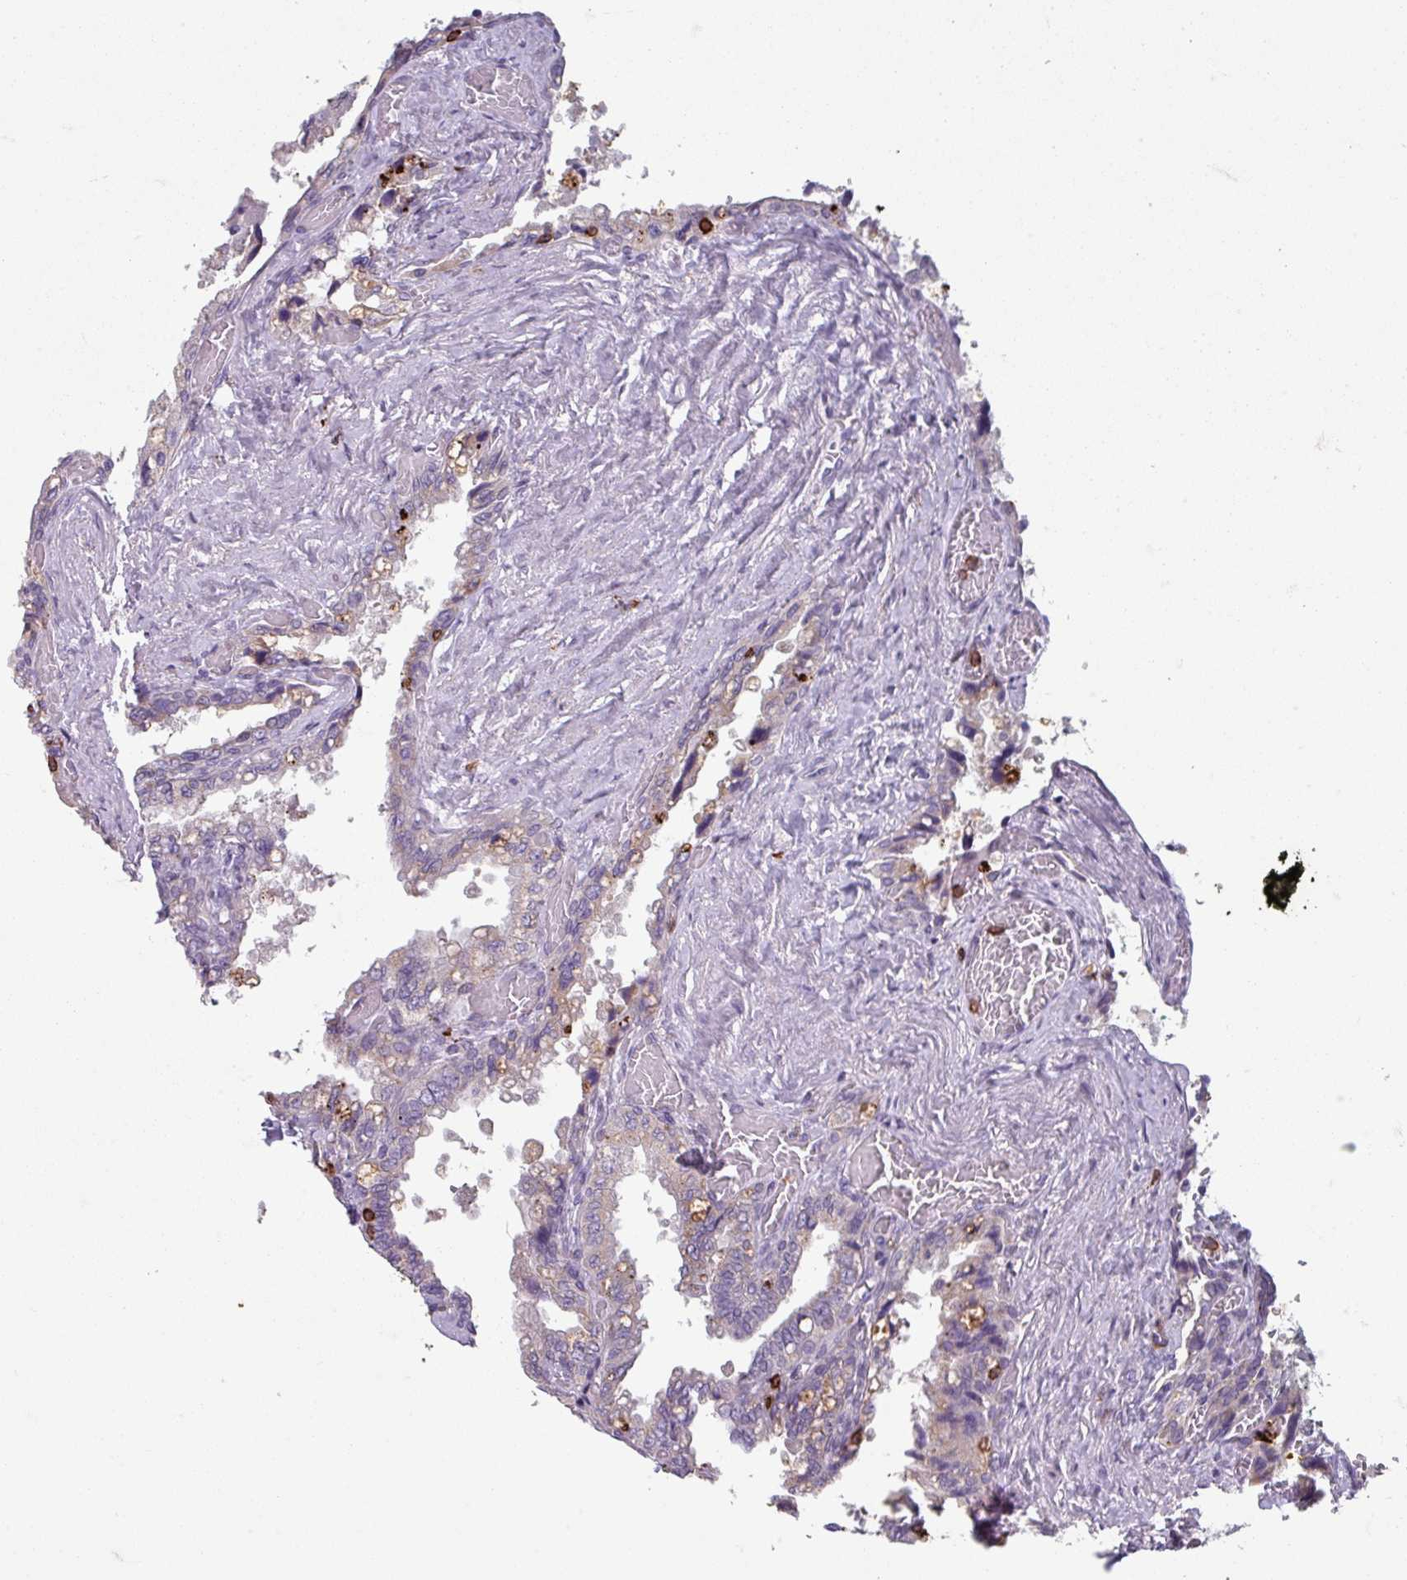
{"staining": {"intensity": "moderate", "quantity": "25%-75%", "location": "cytoplasmic/membranous"}, "tissue": "seminal vesicle", "cell_type": "Glandular cells", "image_type": "normal", "snomed": [{"axis": "morphology", "description": "Normal tissue, NOS"}, {"axis": "topography", "description": "Seminal veicle"}, {"axis": "topography", "description": "Peripheral nerve tissue"}], "caption": "High-magnification brightfield microscopy of unremarkable seminal vesicle stained with DAB (3,3'-diaminobenzidine) (brown) and counterstained with hematoxylin (blue). glandular cells exhibit moderate cytoplasmic/membranous staining is seen in about25%-75% of cells.", "gene": "NEDD9", "patient": {"sex": "male", "age": 60}}